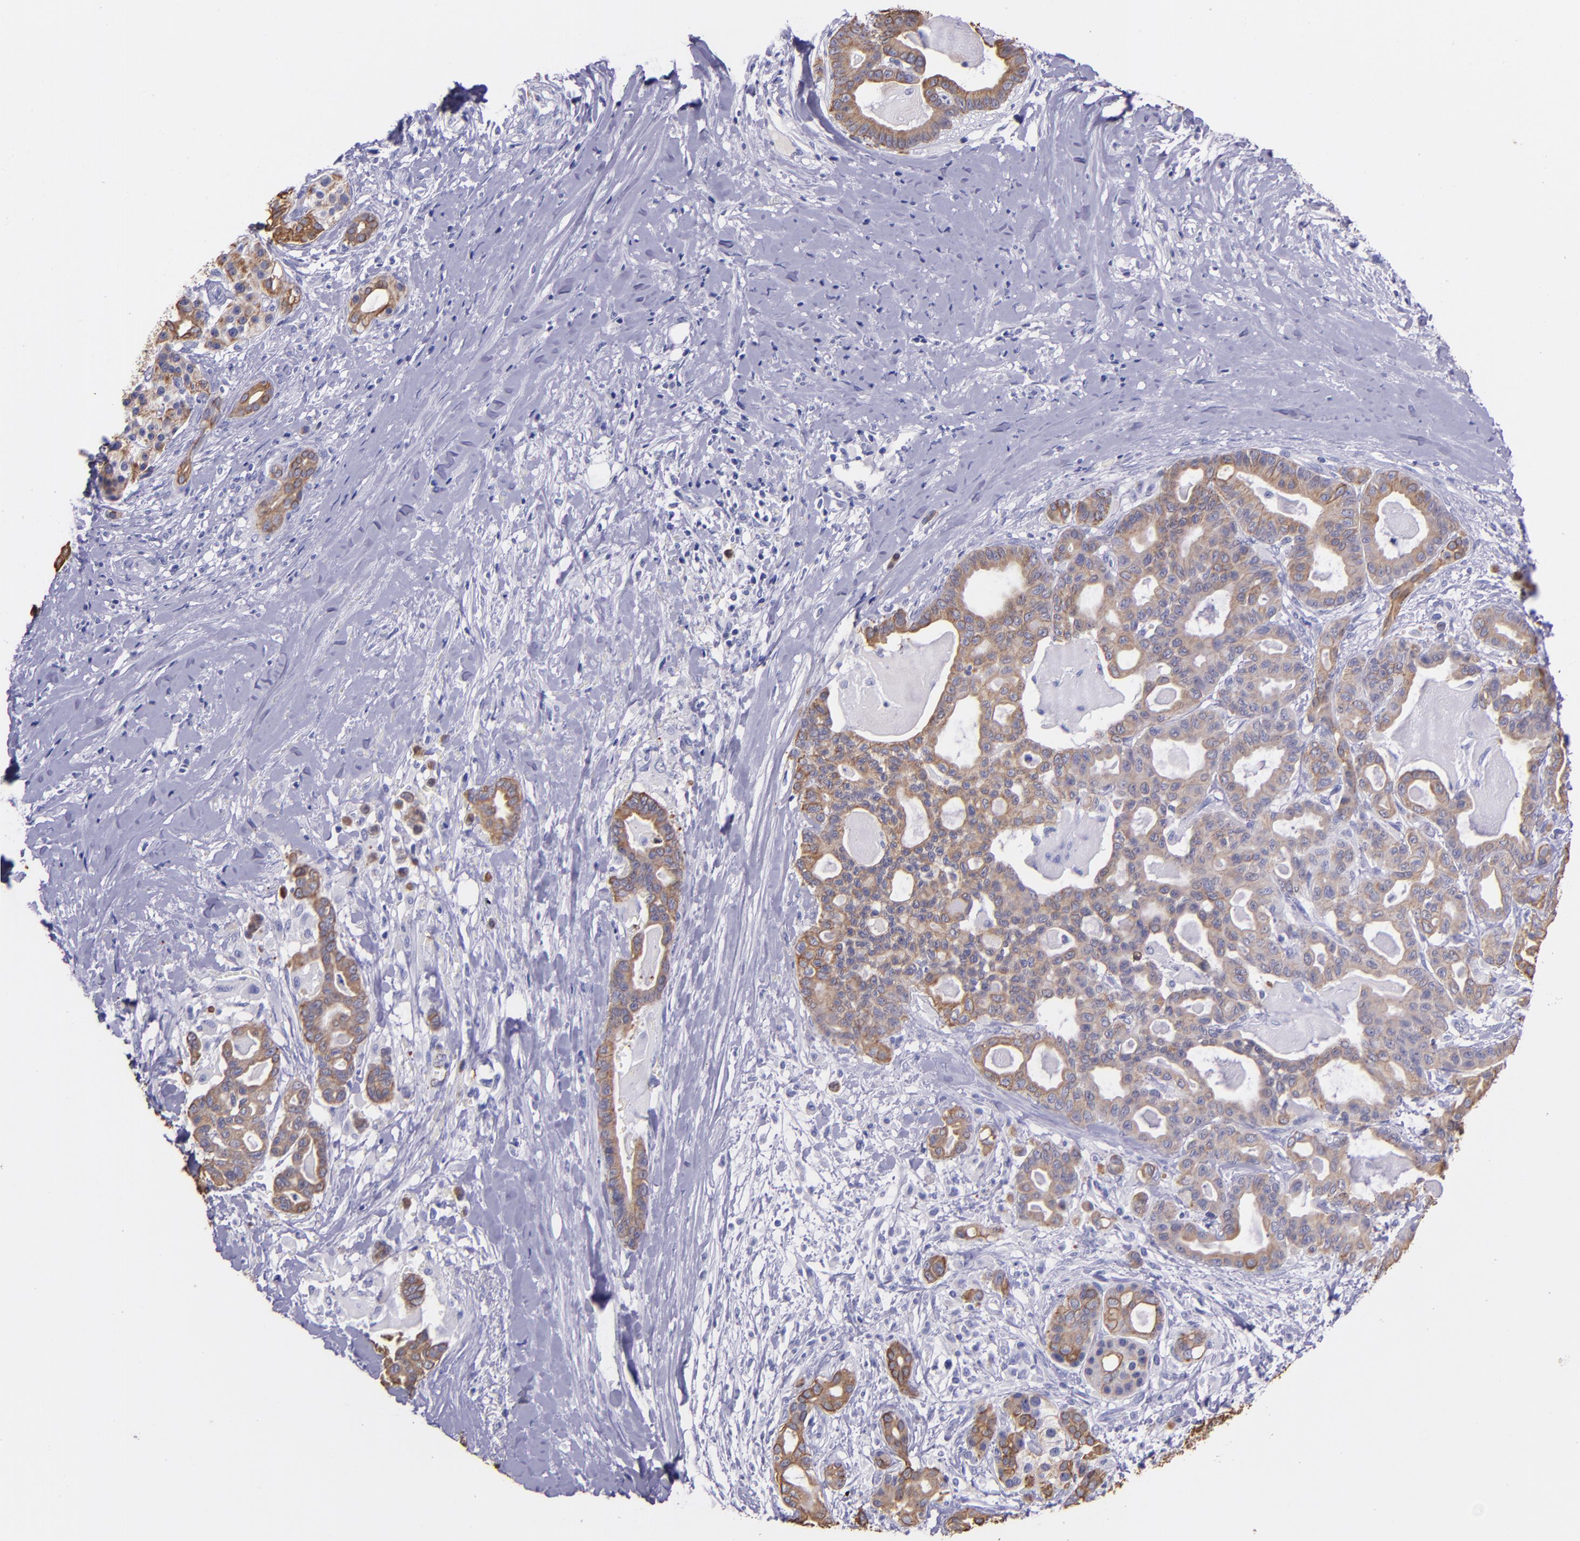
{"staining": {"intensity": "moderate", "quantity": ">75%", "location": "cytoplasmic/membranous"}, "tissue": "pancreatic cancer", "cell_type": "Tumor cells", "image_type": "cancer", "snomed": [{"axis": "morphology", "description": "Adenocarcinoma, NOS"}, {"axis": "topography", "description": "Pancreas"}], "caption": "Adenocarcinoma (pancreatic) tissue demonstrates moderate cytoplasmic/membranous staining in about >75% of tumor cells, visualized by immunohistochemistry. The protein of interest is shown in brown color, while the nuclei are stained blue.", "gene": "KRT4", "patient": {"sex": "male", "age": 63}}